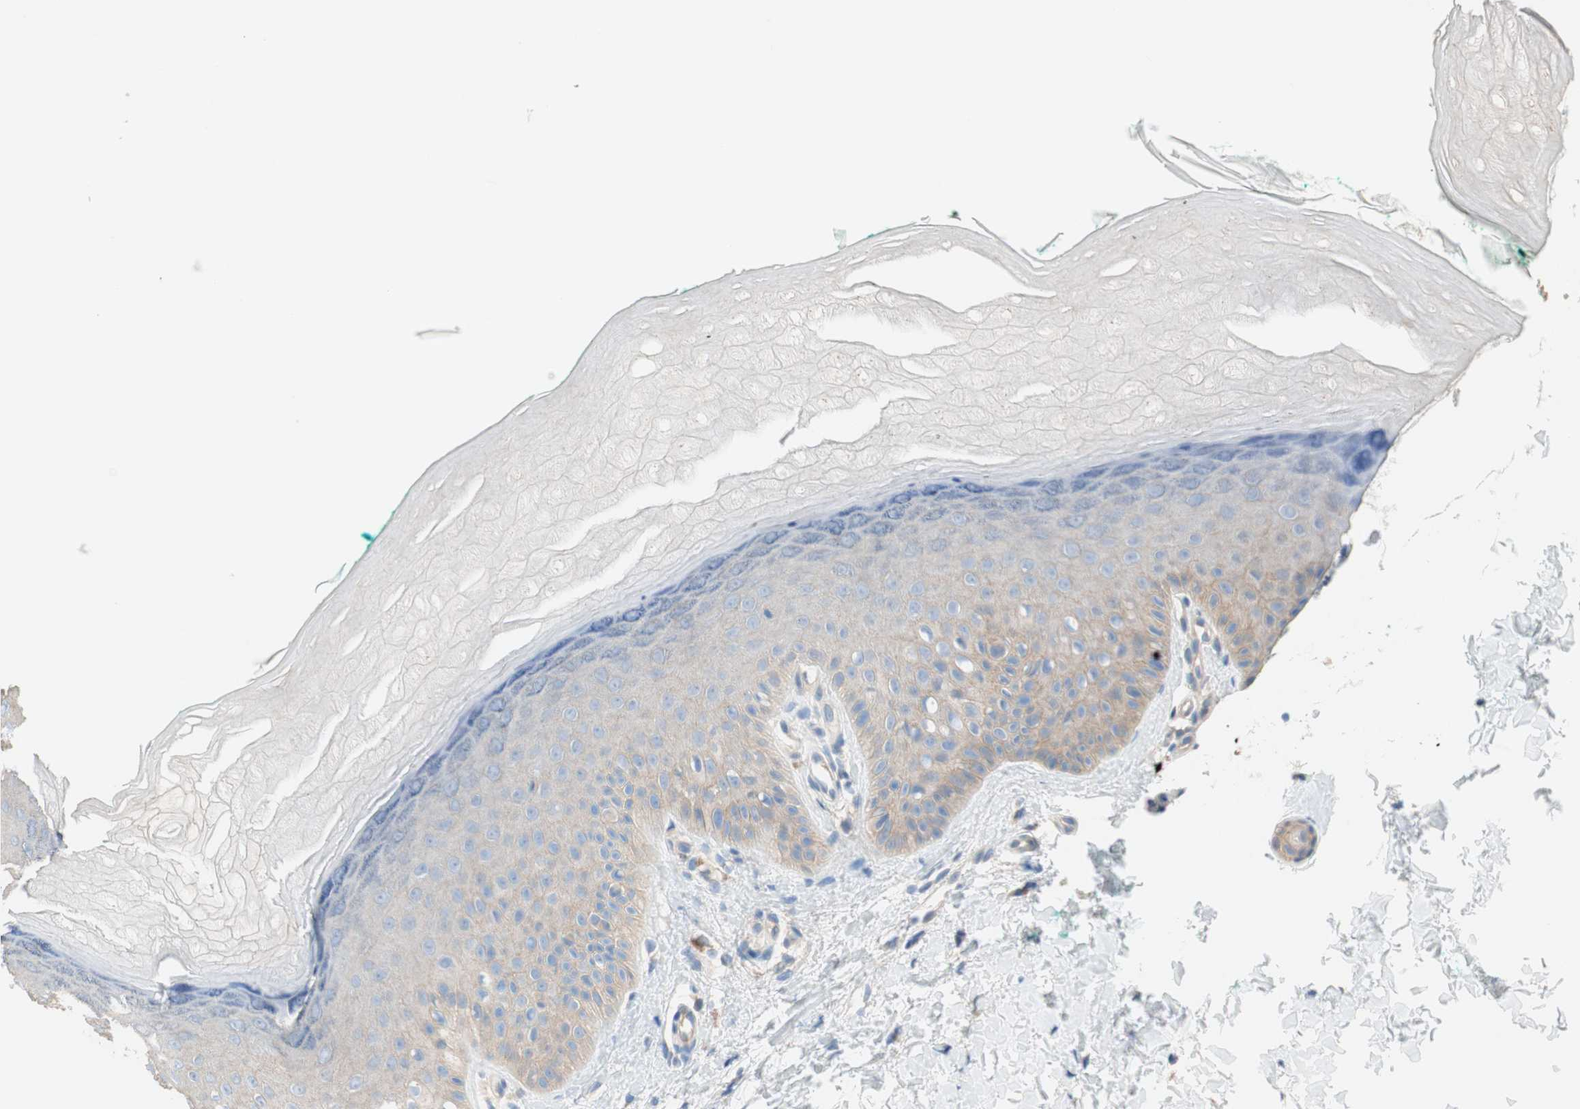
{"staining": {"intensity": "negative", "quantity": "none", "location": "none"}, "tissue": "skin", "cell_type": "Fibroblasts", "image_type": "normal", "snomed": [{"axis": "morphology", "description": "Normal tissue, NOS"}, {"axis": "topography", "description": "Skin"}], "caption": "The image displays no significant expression in fibroblasts of skin.", "gene": "GLUL", "patient": {"sex": "male", "age": 26}}